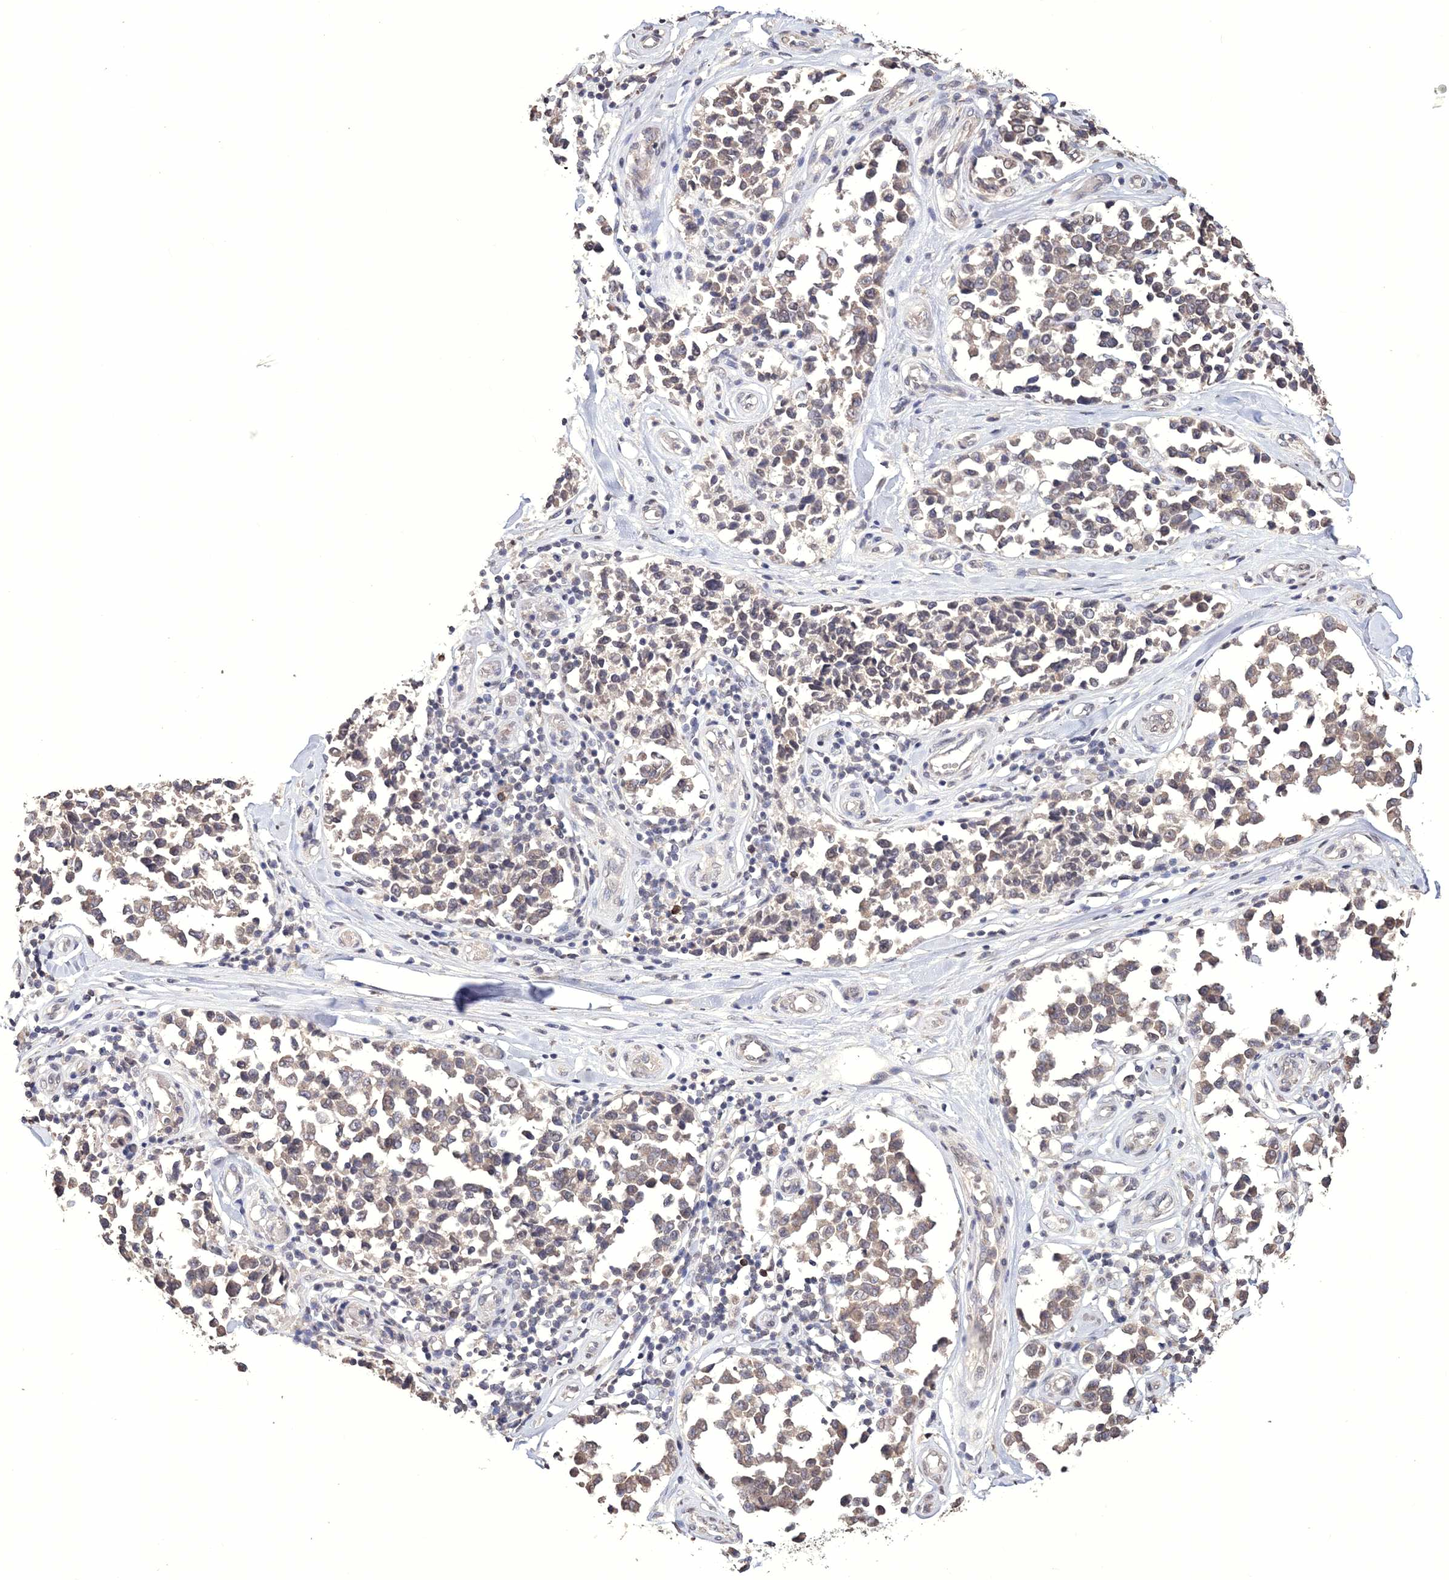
{"staining": {"intensity": "weak", "quantity": "25%-75%", "location": "cytoplasmic/membranous"}, "tissue": "melanoma", "cell_type": "Tumor cells", "image_type": "cancer", "snomed": [{"axis": "morphology", "description": "Malignant melanoma, NOS"}, {"axis": "topography", "description": "Skin"}], "caption": "High-magnification brightfield microscopy of malignant melanoma stained with DAB (3,3'-diaminobenzidine) (brown) and counterstained with hematoxylin (blue). tumor cells exhibit weak cytoplasmic/membranous positivity is seen in approximately25%-75% of cells.", "gene": "GPN1", "patient": {"sex": "female", "age": 64}}